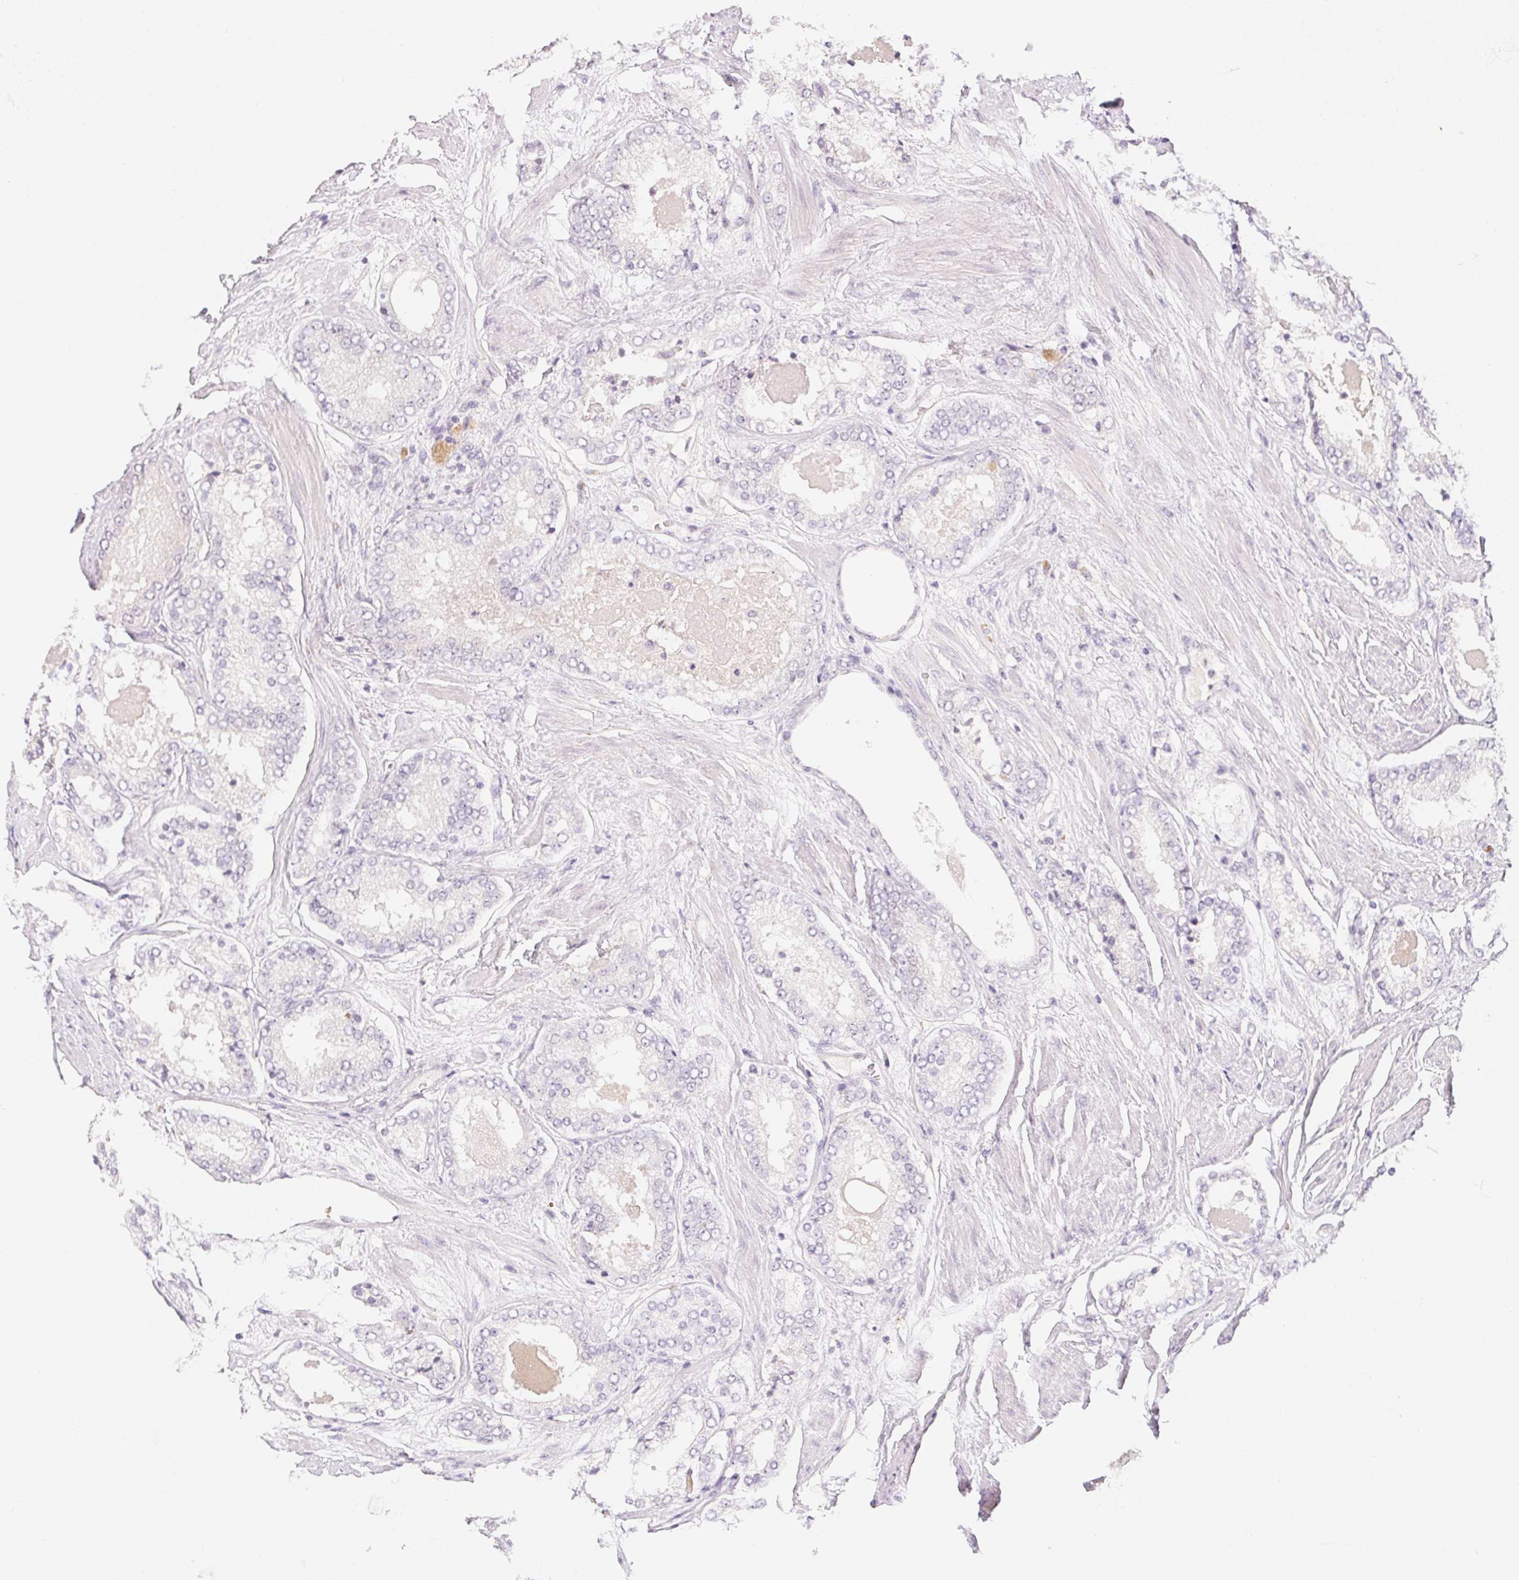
{"staining": {"intensity": "negative", "quantity": "none", "location": "none"}, "tissue": "prostate cancer", "cell_type": "Tumor cells", "image_type": "cancer", "snomed": [{"axis": "morphology", "description": "Adenocarcinoma, NOS"}, {"axis": "morphology", "description": "Adenocarcinoma, Low grade"}, {"axis": "topography", "description": "Prostate"}], "caption": "IHC histopathology image of human adenocarcinoma (low-grade) (prostate) stained for a protein (brown), which shows no positivity in tumor cells. (DAB (3,3'-diaminobenzidine) IHC visualized using brightfield microscopy, high magnification).", "gene": "MCOLN3", "patient": {"sex": "male", "age": 68}}